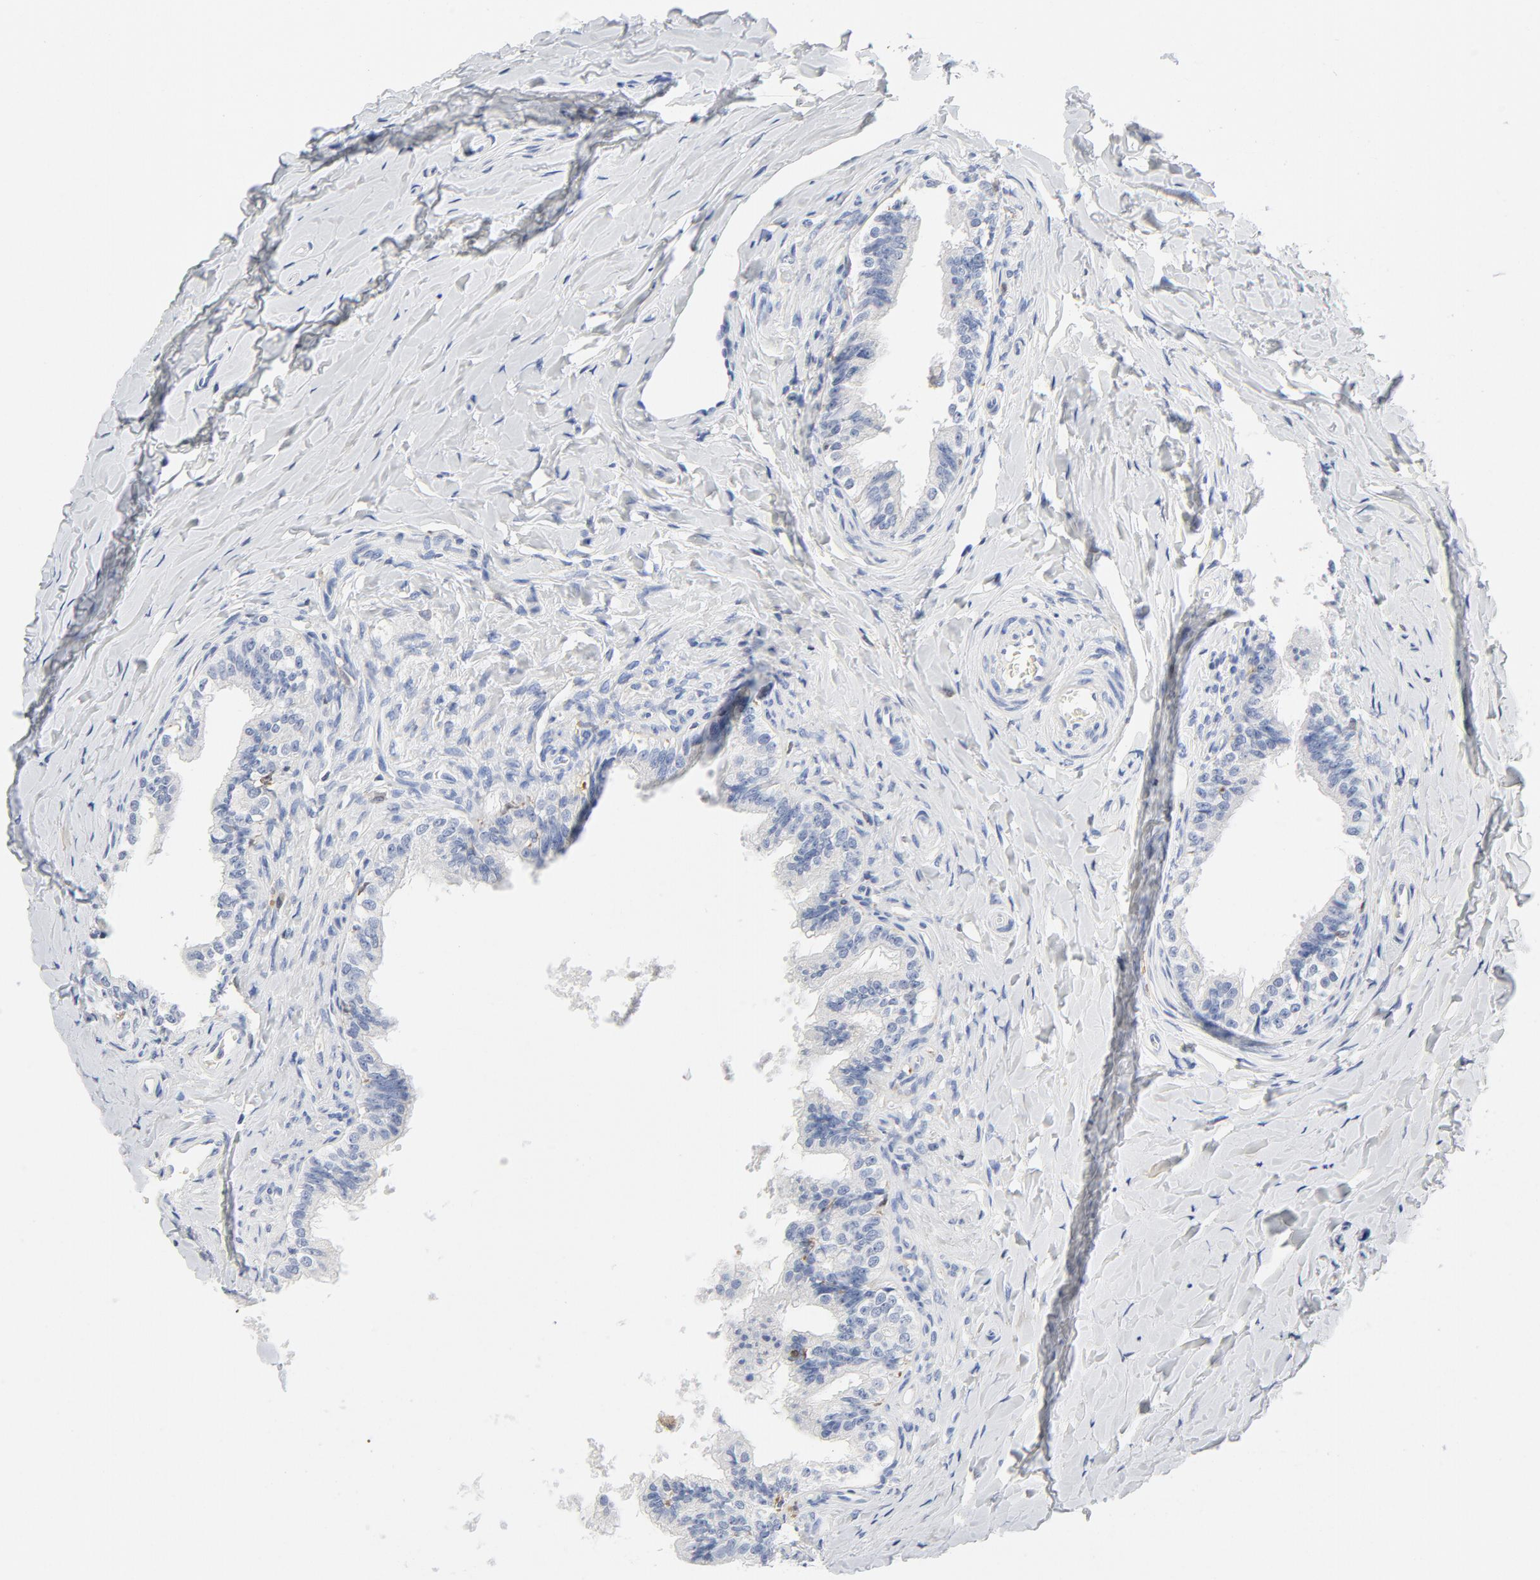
{"staining": {"intensity": "negative", "quantity": "none", "location": "none"}, "tissue": "epididymis", "cell_type": "Glandular cells", "image_type": "normal", "snomed": [{"axis": "morphology", "description": "Normal tissue, NOS"}, {"axis": "topography", "description": "Soft tissue"}, {"axis": "topography", "description": "Epididymis"}], "caption": "Histopathology image shows no significant protein positivity in glandular cells of unremarkable epididymis. (DAB (3,3'-diaminobenzidine) immunohistochemistry, high magnification).", "gene": "NCF1", "patient": {"sex": "male", "age": 26}}